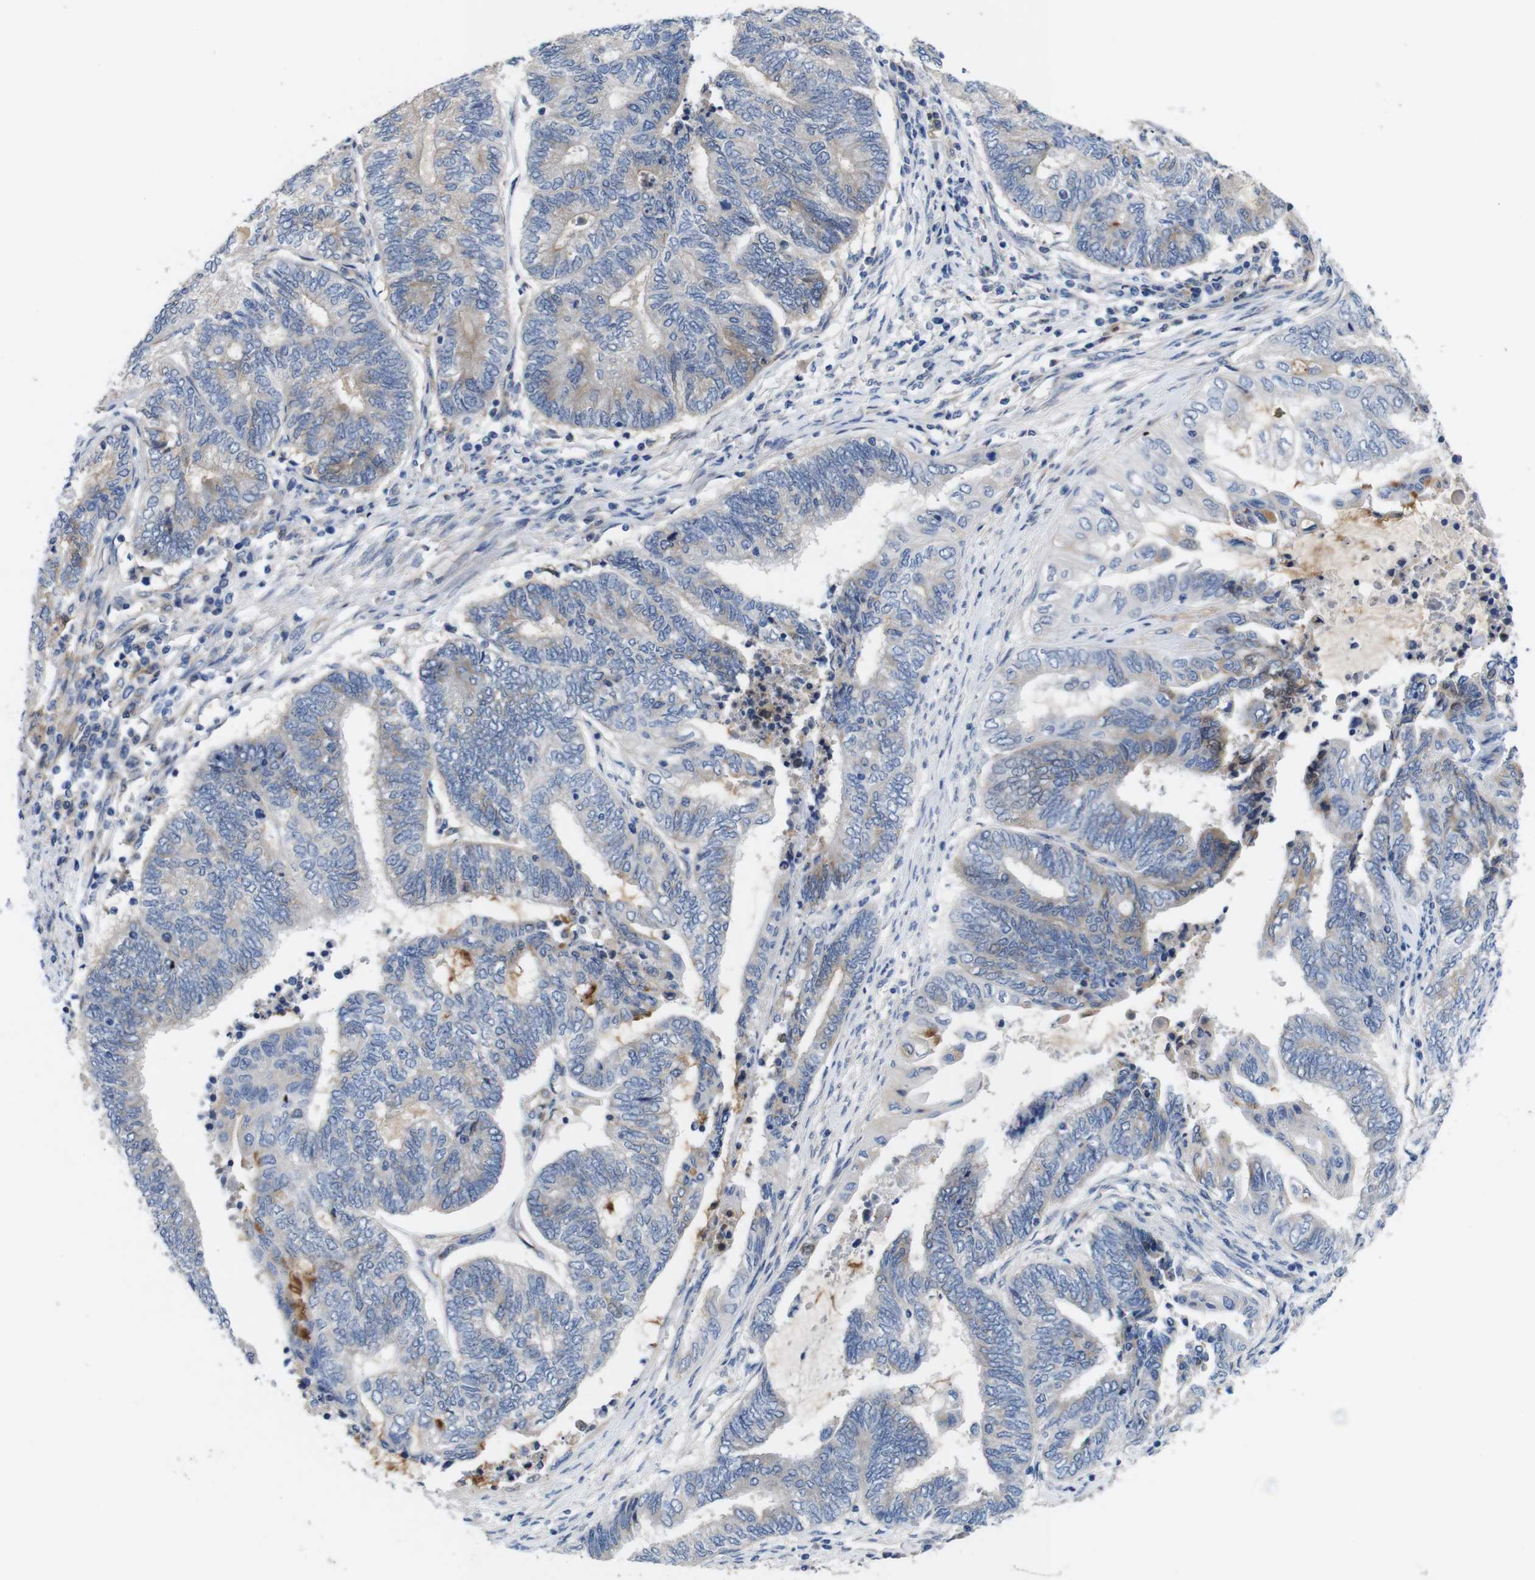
{"staining": {"intensity": "weak", "quantity": "<25%", "location": "cytoplasmic/membranous"}, "tissue": "endometrial cancer", "cell_type": "Tumor cells", "image_type": "cancer", "snomed": [{"axis": "morphology", "description": "Adenocarcinoma, NOS"}, {"axis": "topography", "description": "Uterus"}, {"axis": "topography", "description": "Endometrium"}], "caption": "Immunohistochemical staining of human endometrial cancer (adenocarcinoma) shows no significant positivity in tumor cells.", "gene": "C1RL", "patient": {"sex": "female", "age": 70}}